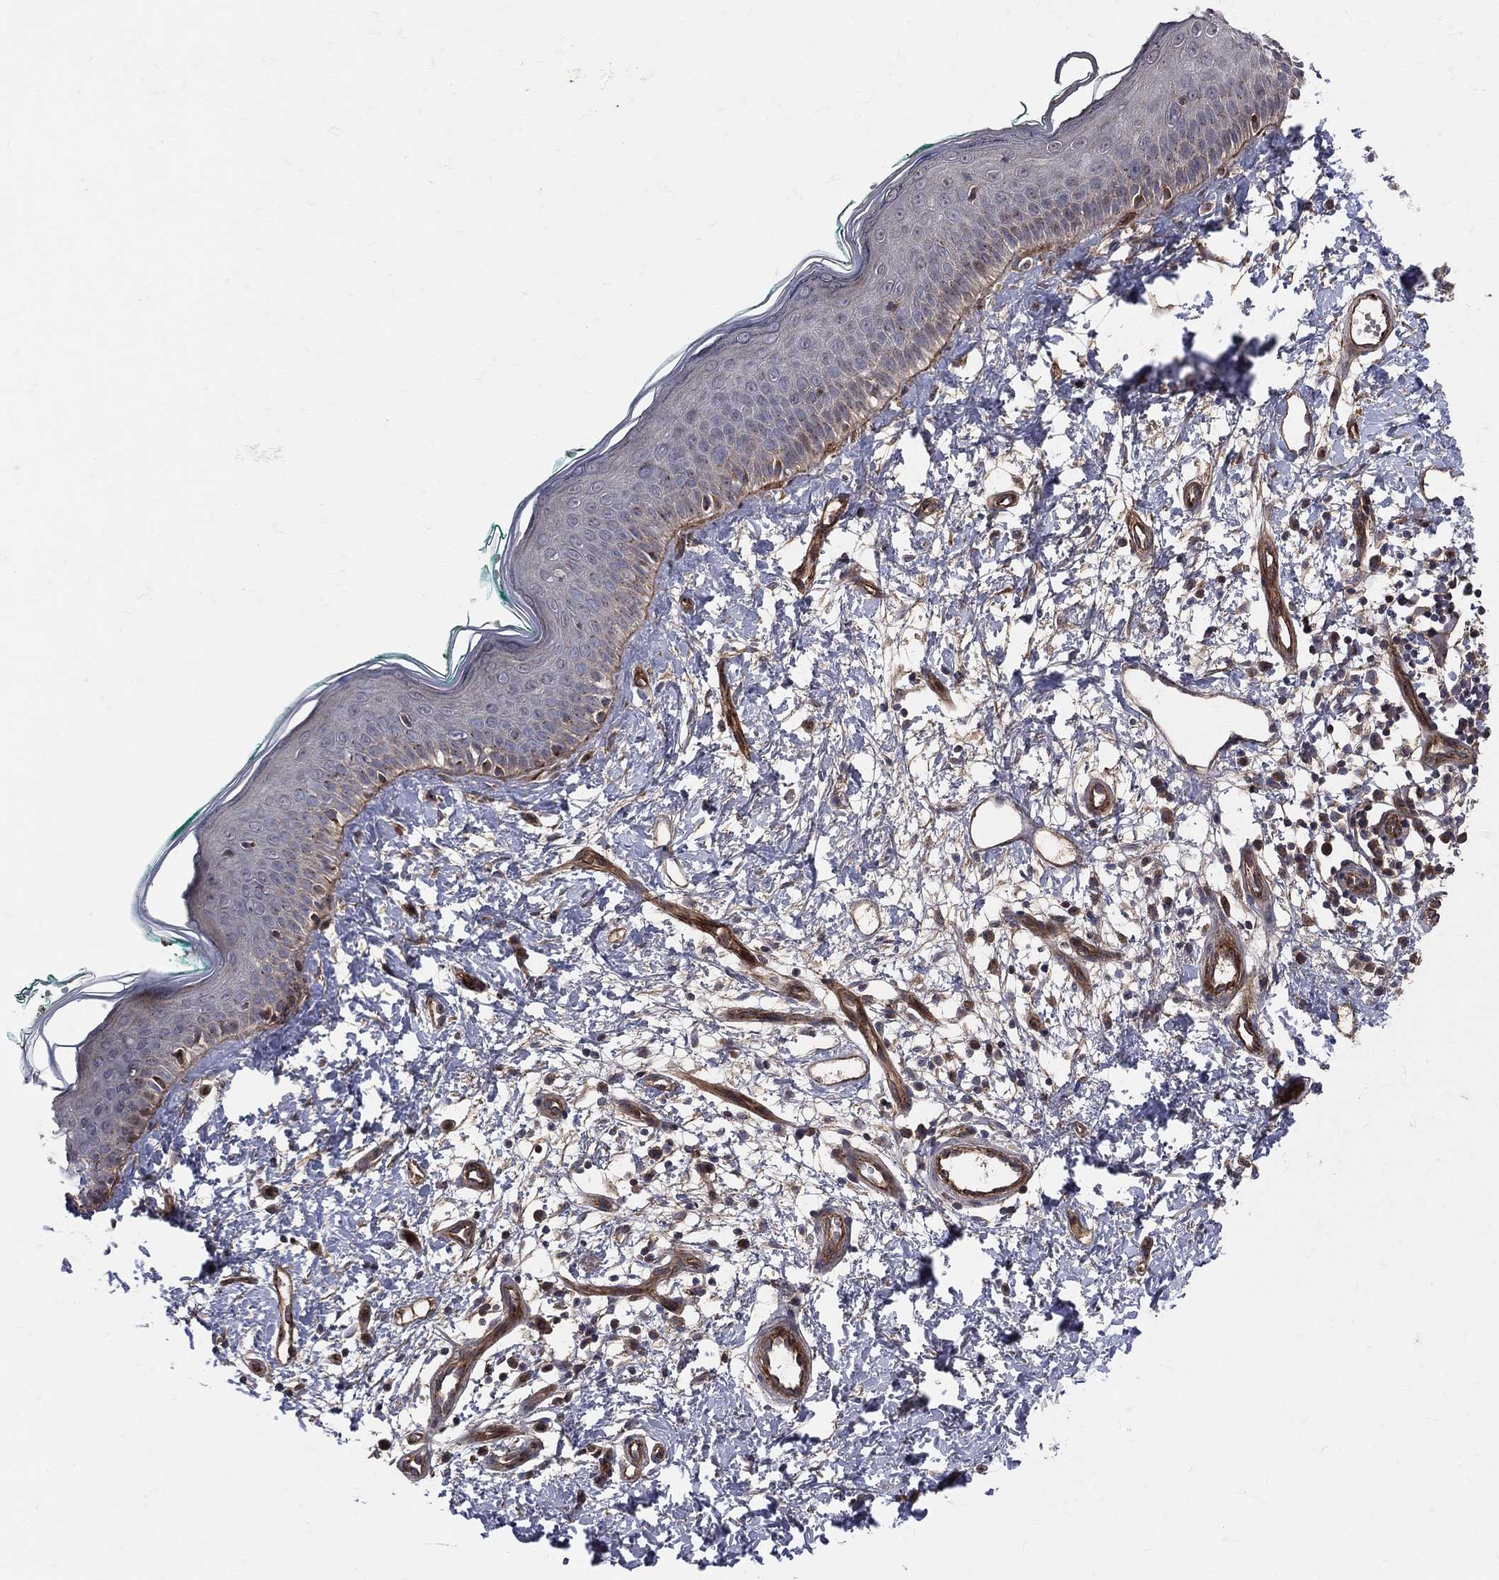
{"staining": {"intensity": "negative", "quantity": "none", "location": "none"}, "tissue": "skin", "cell_type": "Fibroblasts", "image_type": "normal", "snomed": [{"axis": "morphology", "description": "Normal tissue, NOS"}, {"axis": "morphology", "description": "Basal cell carcinoma"}, {"axis": "topography", "description": "Skin"}], "caption": "Fibroblasts are negative for protein expression in normal human skin.", "gene": "ENTPD1", "patient": {"sex": "male", "age": 33}}